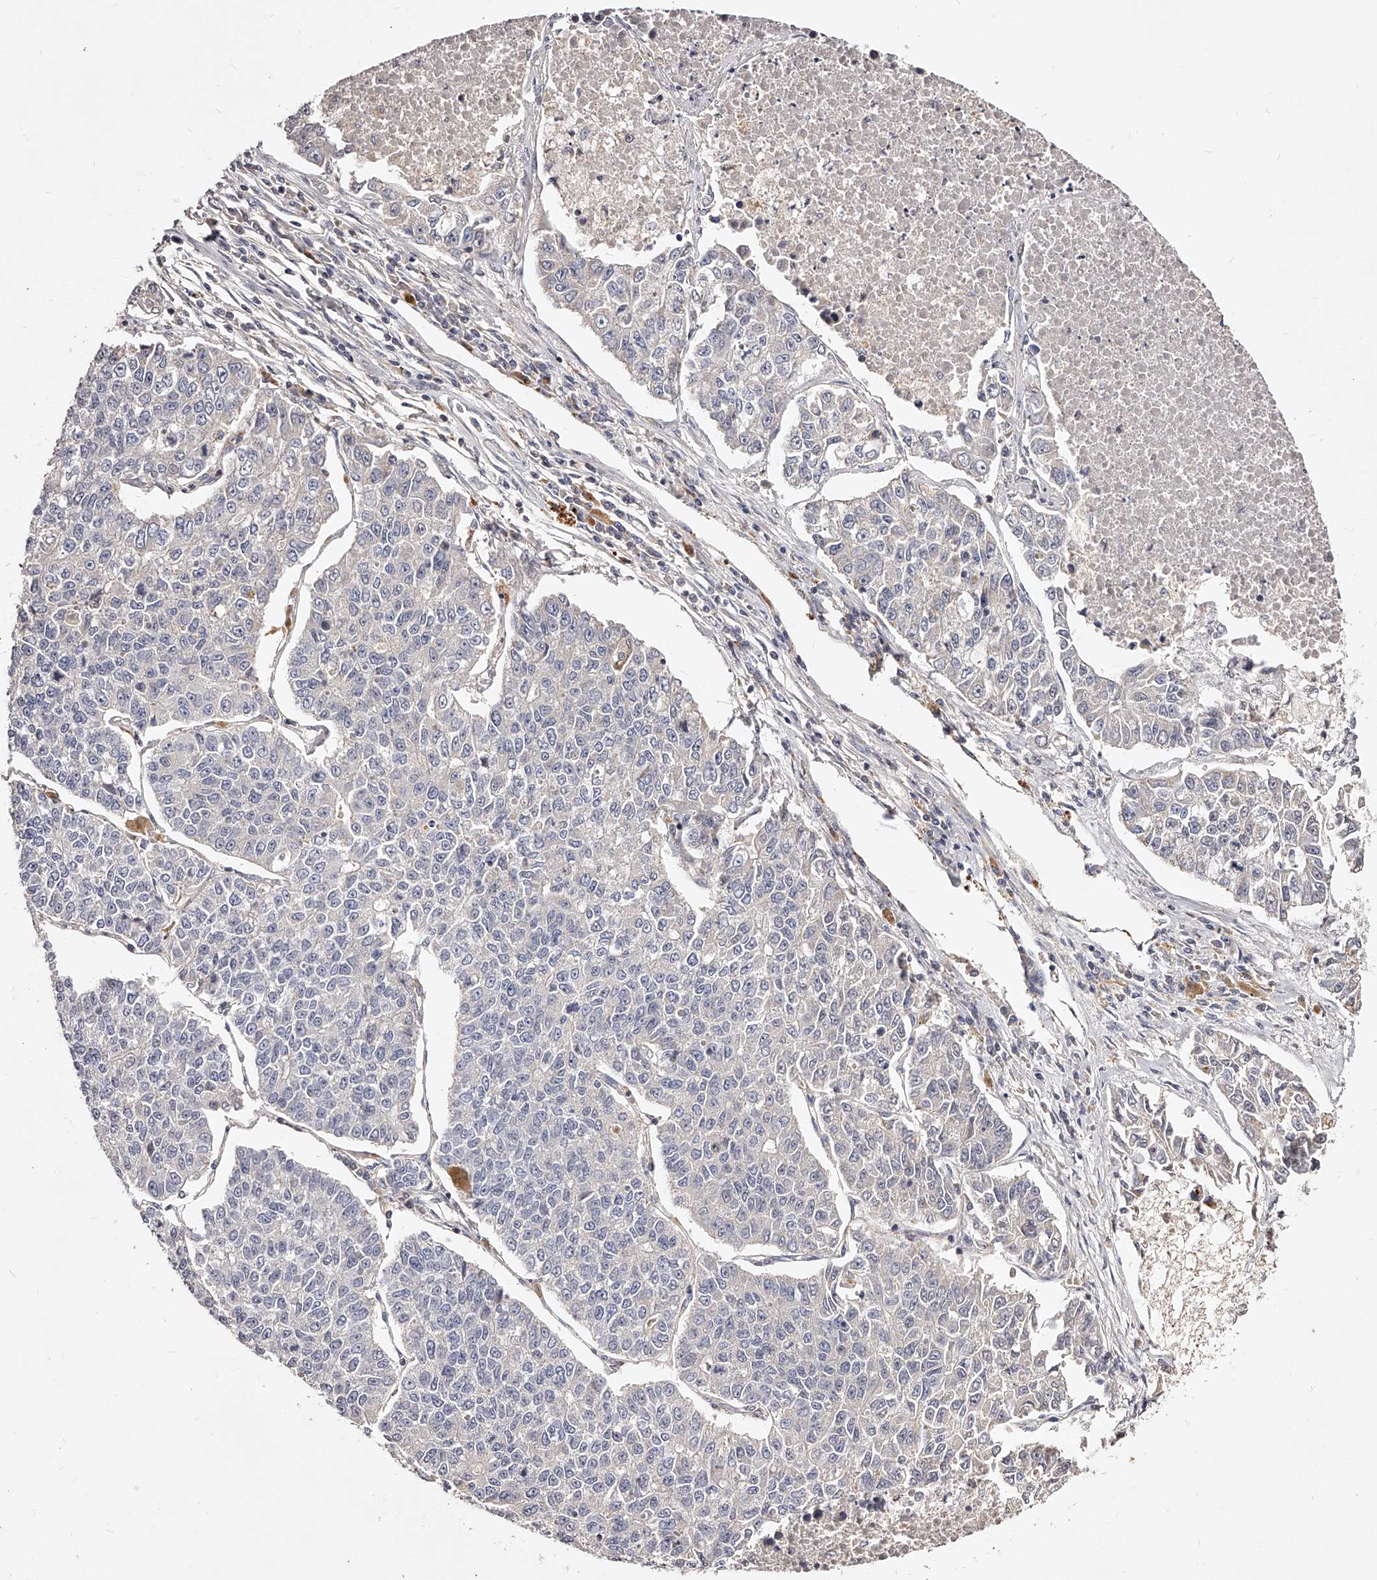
{"staining": {"intensity": "negative", "quantity": "none", "location": "none"}, "tissue": "lung cancer", "cell_type": "Tumor cells", "image_type": "cancer", "snomed": [{"axis": "morphology", "description": "Adenocarcinoma, NOS"}, {"axis": "topography", "description": "Lung"}], "caption": "Micrograph shows no significant protein expression in tumor cells of lung cancer (adenocarcinoma).", "gene": "PHACTR1", "patient": {"sex": "male", "age": 49}}